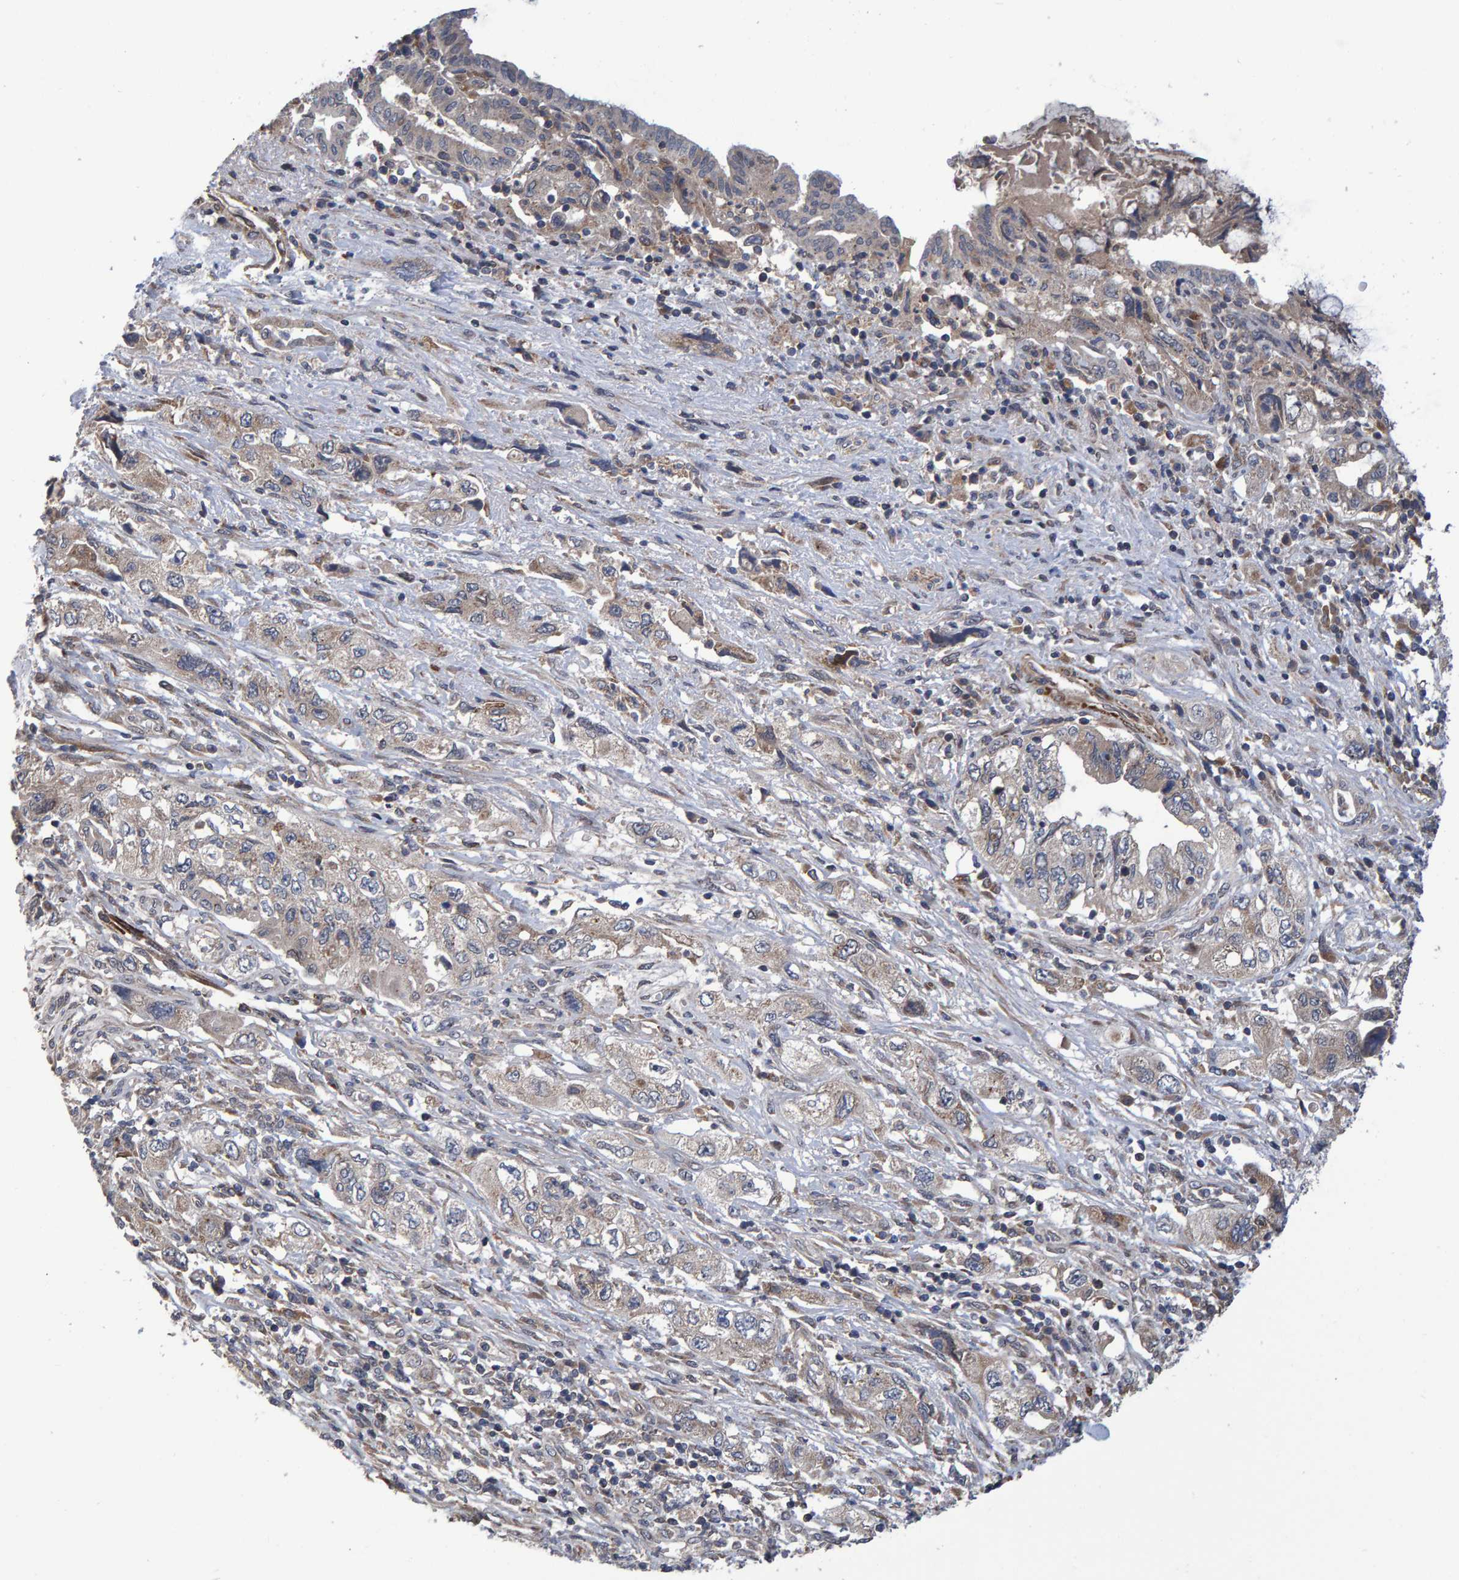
{"staining": {"intensity": "weak", "quantity": "<25%", "location": "cytoplasmic/membranous"}, "tissue": "pancreatic cancer", "cell_type": "Tumor cells", "image_type": "cancer", "snomed": [{"axis": "morphology", "description": "Adenocarcinoma, NOS"}, {"axis": "topography", "description": "Pancreas"}], "caption": "Image shows no protein expression in tumor cells of pancreatic cancer (adenocarcinoma) tissue.", "gene": "ATP6V1H", "patient": {"sex": "female", "age": 73}}